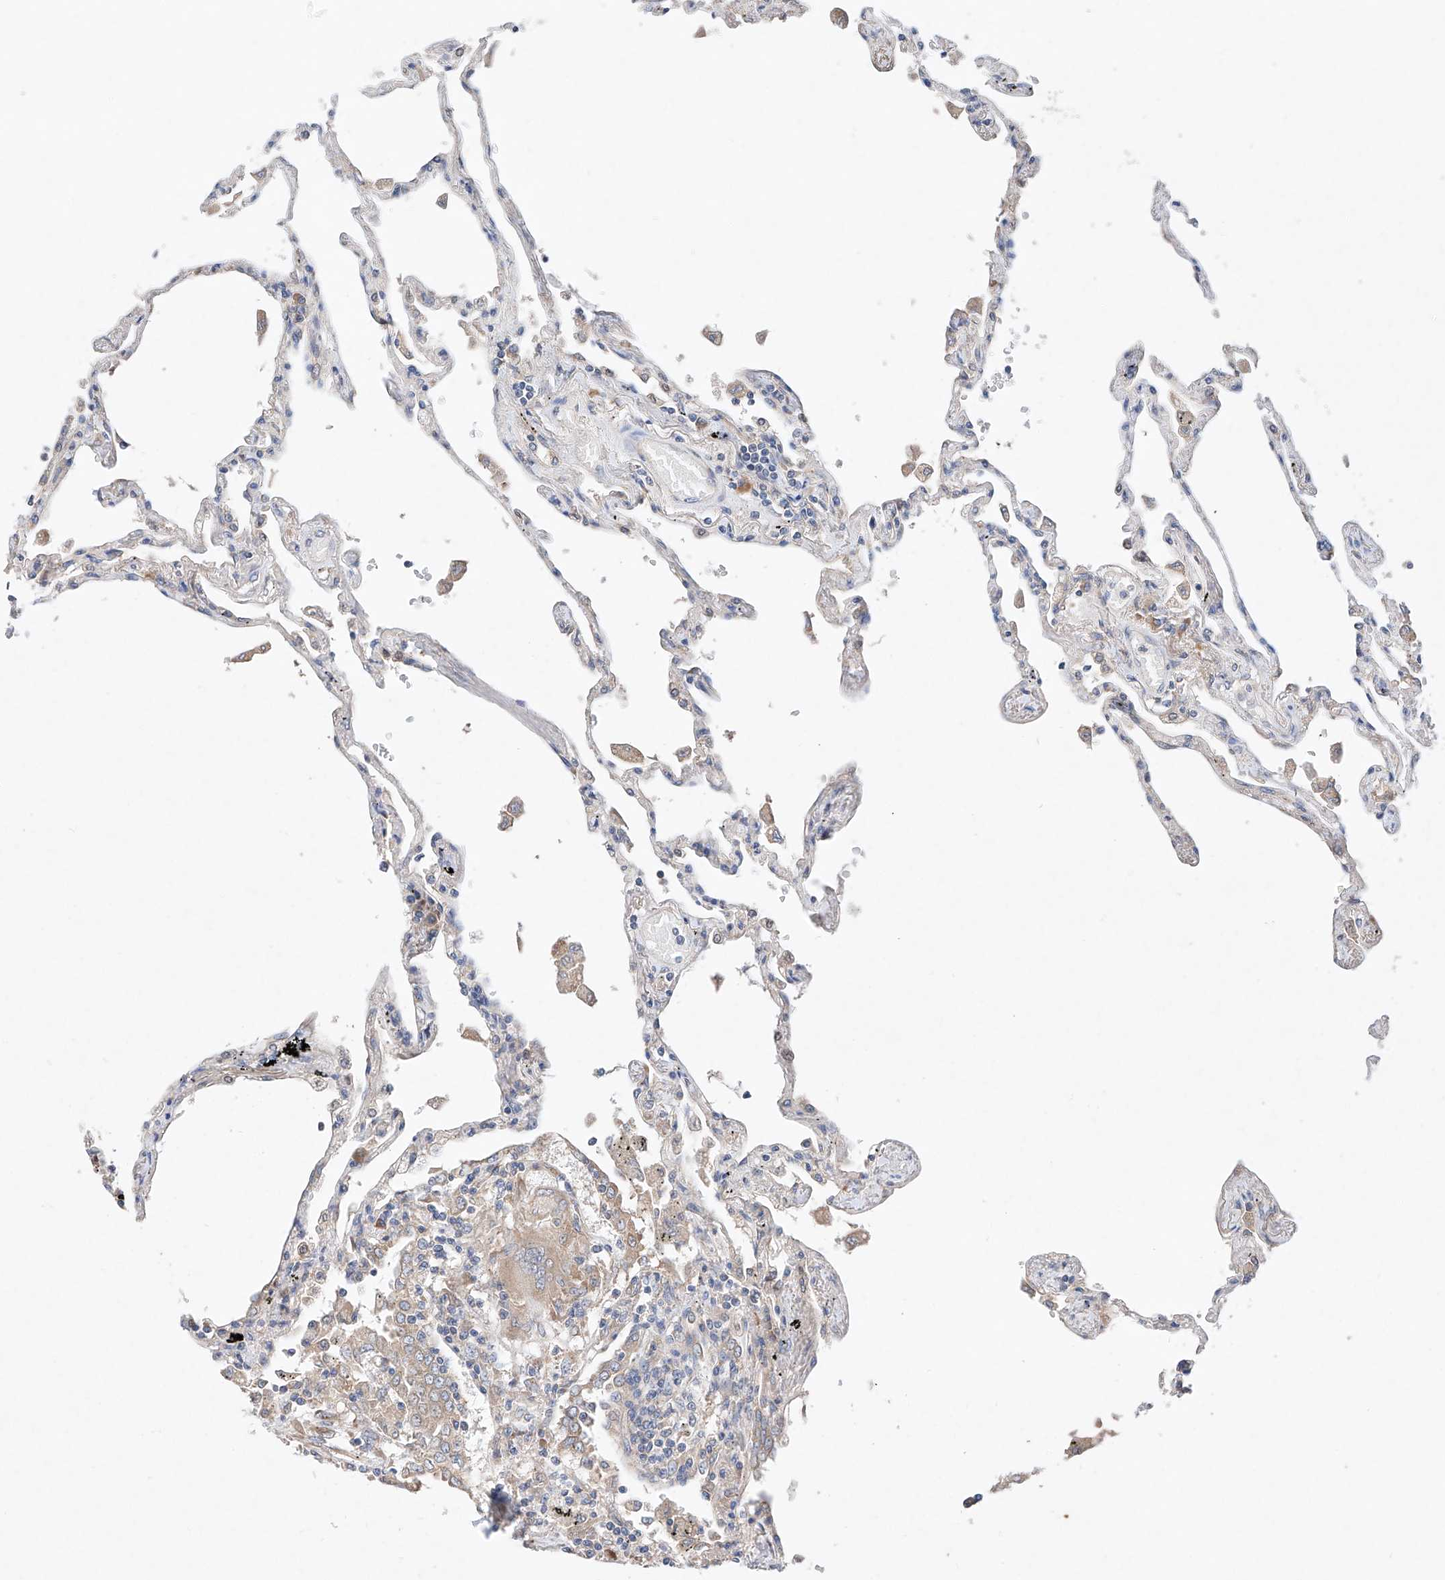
{"staining": {"intensity": "weak", "quantity": "<25%", "location": "cytoplasmic/membranous"}, "tissue": "lung", "cell_type": "Alveolar cells", "image_type": "normal", "snomed": [{"axis": "morphology", "description": "Normal tissue, NOS"}, {"axis": "topography", "description": "Lung"}], "caption": "Immunohistochemistry histopathology image of benign lung: human lung stained with DAB shows no significant protein expression in alveolar cells.", "gene": "FASTK", "patient": {"sex": "female", "age": 67}}